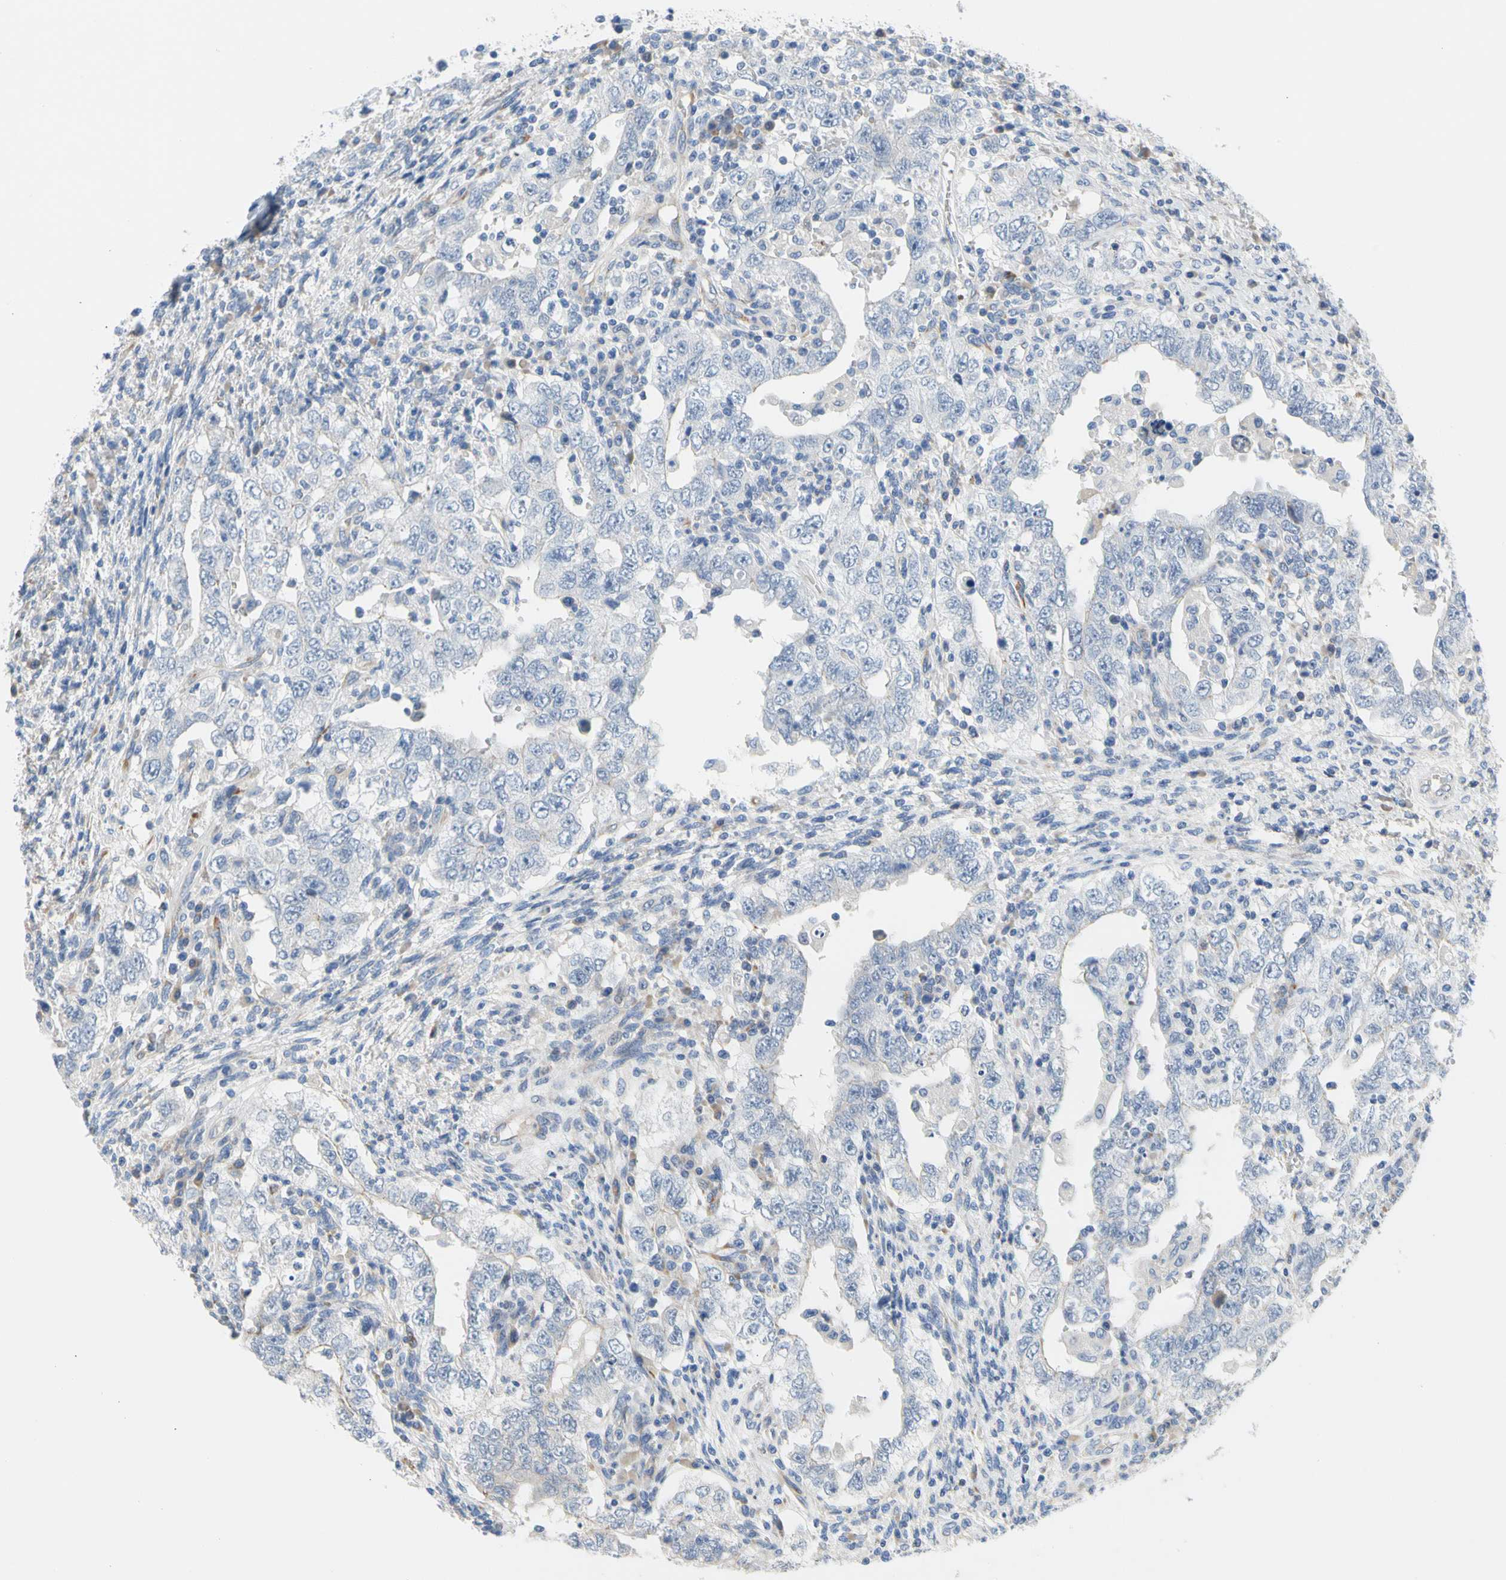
{"staining": {"intensity": "negative", "quantity": "none", "location": "none"}, "tissue": "testis cancer", "cell_type": "Tumor cells", "image_type": "cancer", "snomed": [{"axis": "morphology", "description": "Carcinoma, Embryonal, NOS"}, {"axis": "topography", "description": "Testis"}], "caption": "This is an IHC micrograph of human testis embryonal carcinoma. There is no positivity in tumor cells.", "gene": "ZNF236", "patient": {"sex": "male", "age": 26}}